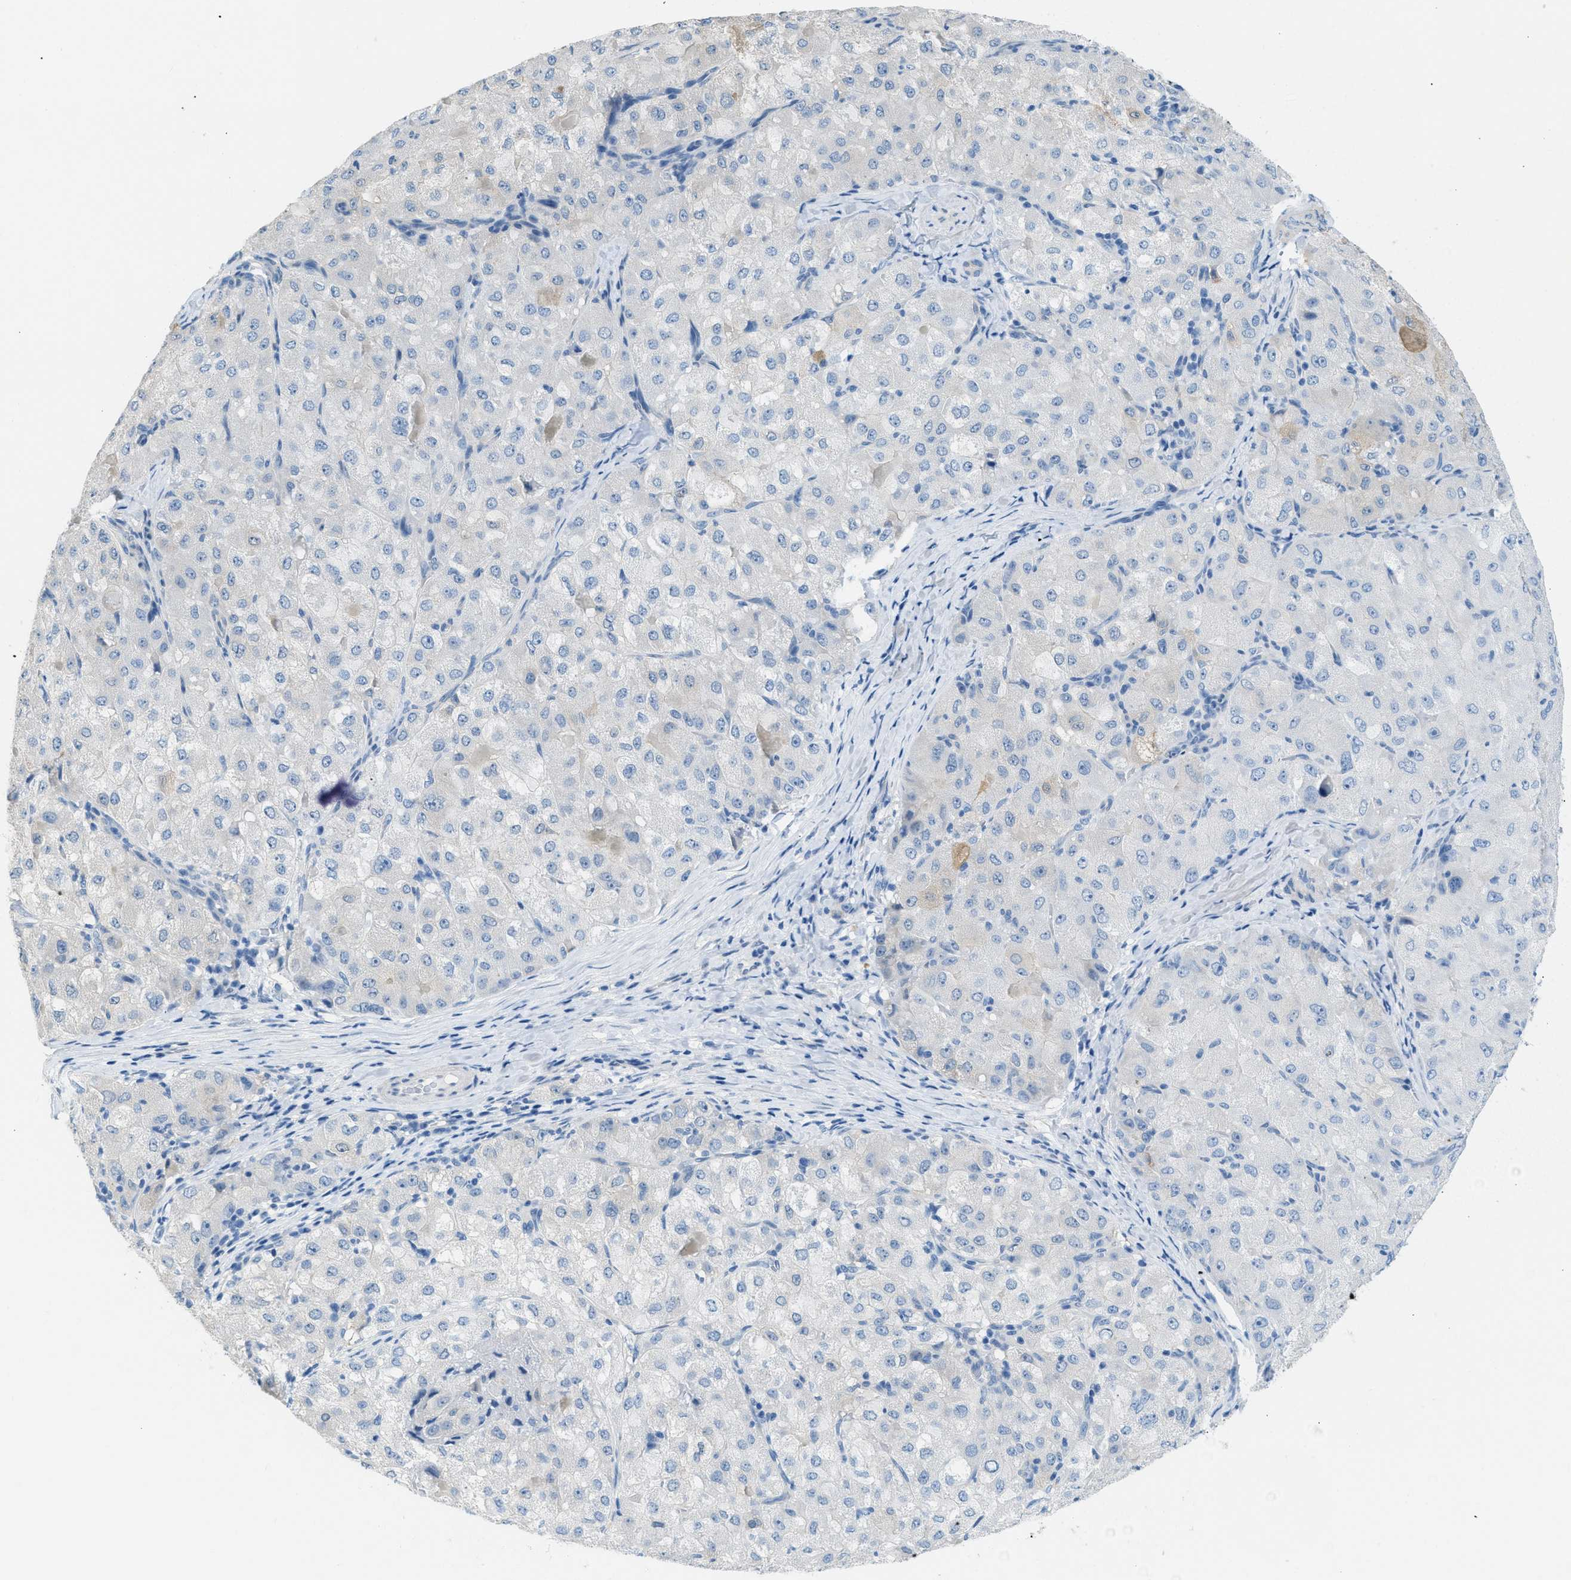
{"staining": {"intensity": "negative", "quantity": "none", "location": "none"}, "tissue": "liver cancer", "cell_type": "Tumor cells", "image_type": "cancer", "snomed": [{"axis": "morphology", "description": "Carcinoma, Hepatocellular, NOS"}, {"axis": "topography", "description": "Liver"}], "caption": "A high-resolution histopathology image shows immunohistochemistry (IHC) staining of hepatocellular carcinoma (liver), which shows no significant staining in tumor cells. Brightfield microscopy of IHC stained with DAB (3,3'-diaminobenzidine) (brown) and hematoxylin (blue), captured at high magnification.", "gene": "SPAM1", "patient": {"sex": "male", "age": 80}}